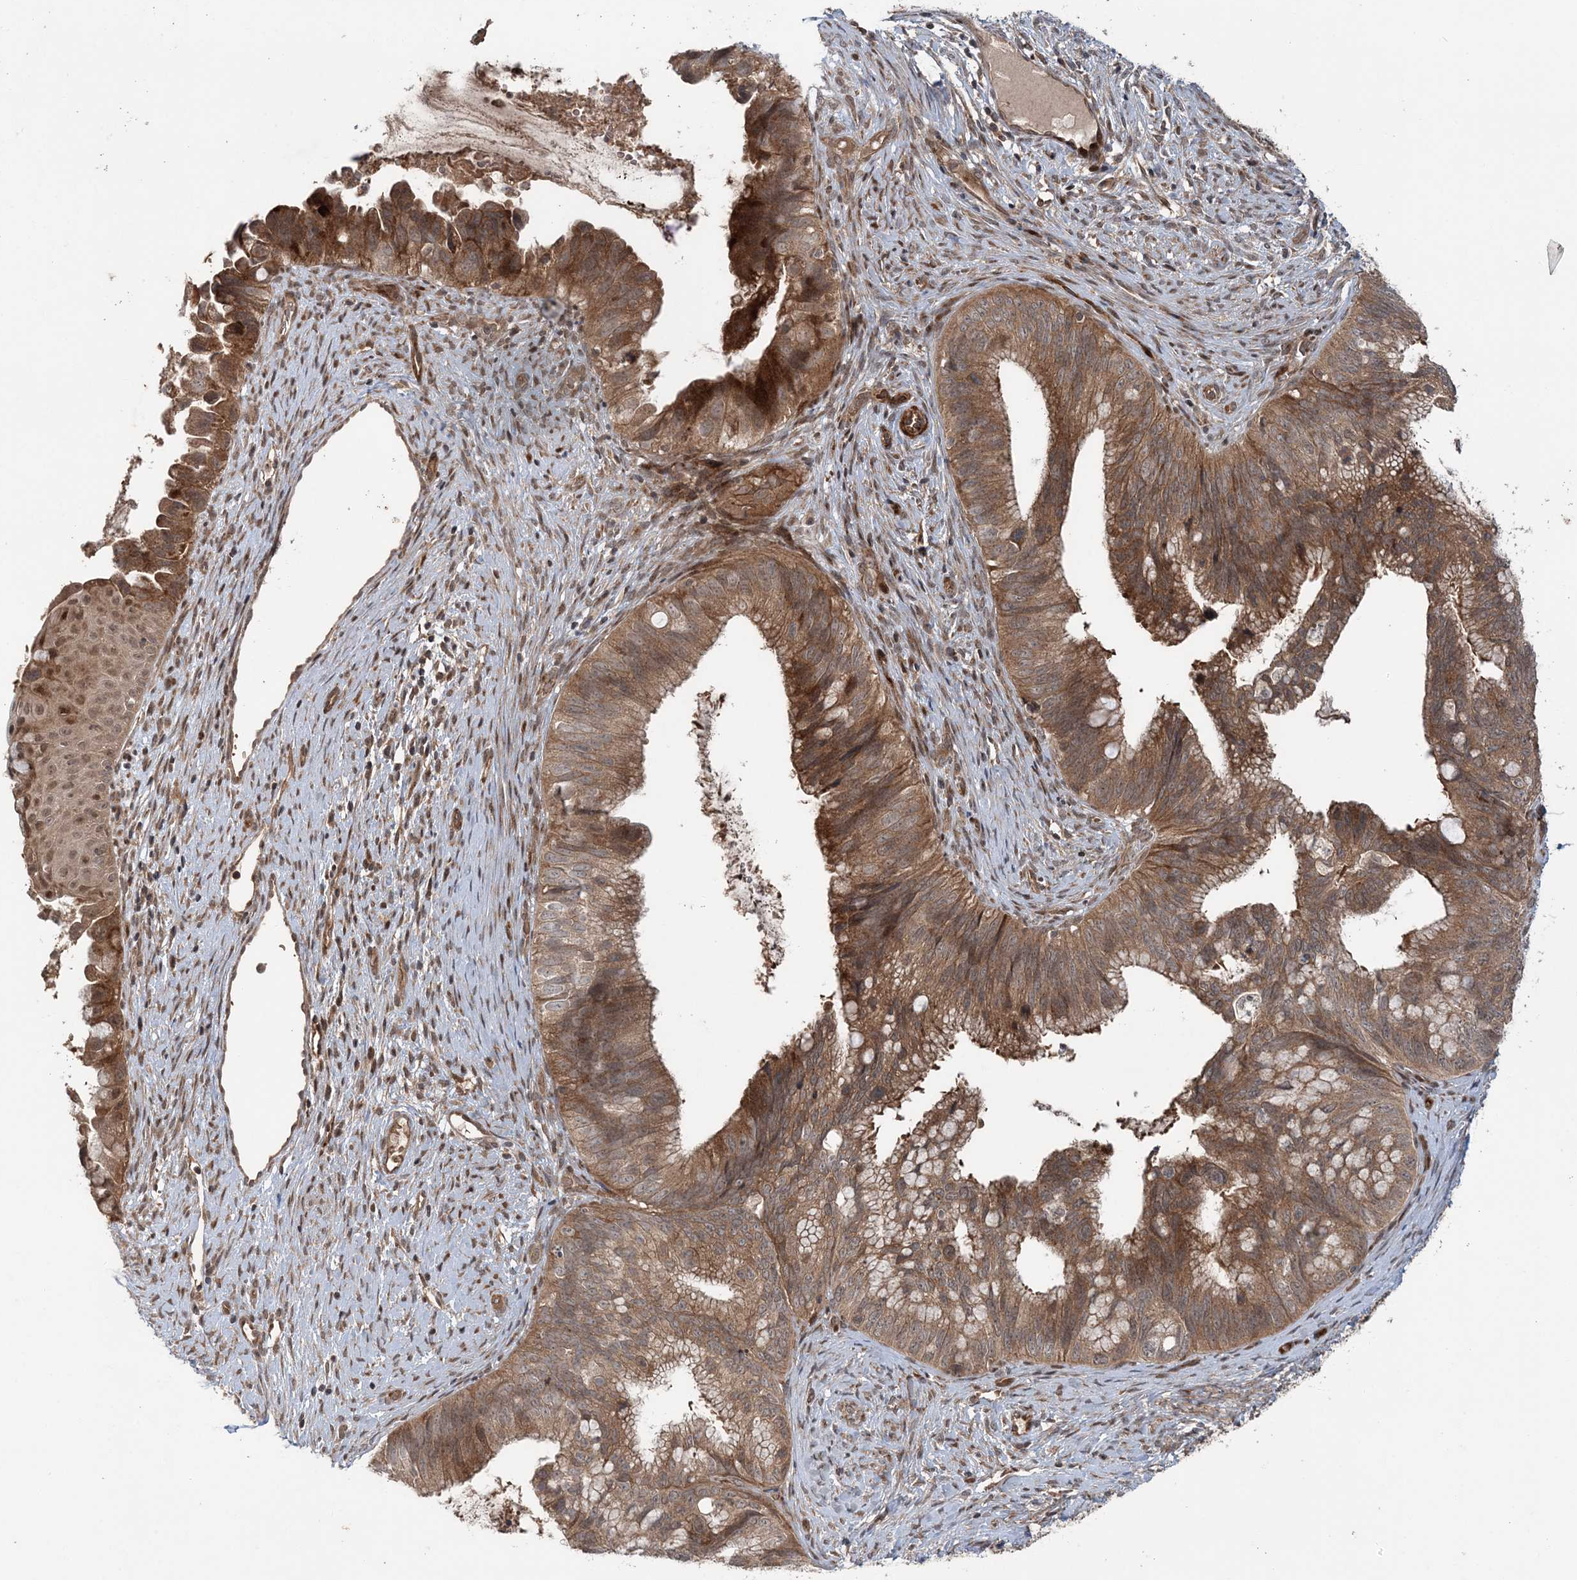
{"staining": {"intensity": "moderate", "quantity": ">75%", "location": "cytoplasmic/membranous"}, "tissue": "cervical cancer", "cell_type": "Tumor cells", "image_type": "cancer", "snomed": [{"axis": "morphology", "description": "Adenocarcinoma, NOS"}, {"axis": "topography", "description": "Cervix"}], "caption": "Immunohistochemistry histopathology image of human cervical cancer stained for a protein (brown), which displays medium levels of moderate cytoplasmic/membranous expression in about >75% of tumor cells.", "gene": "UBTD2", "patient": {"sex": "female", "age": 42}}